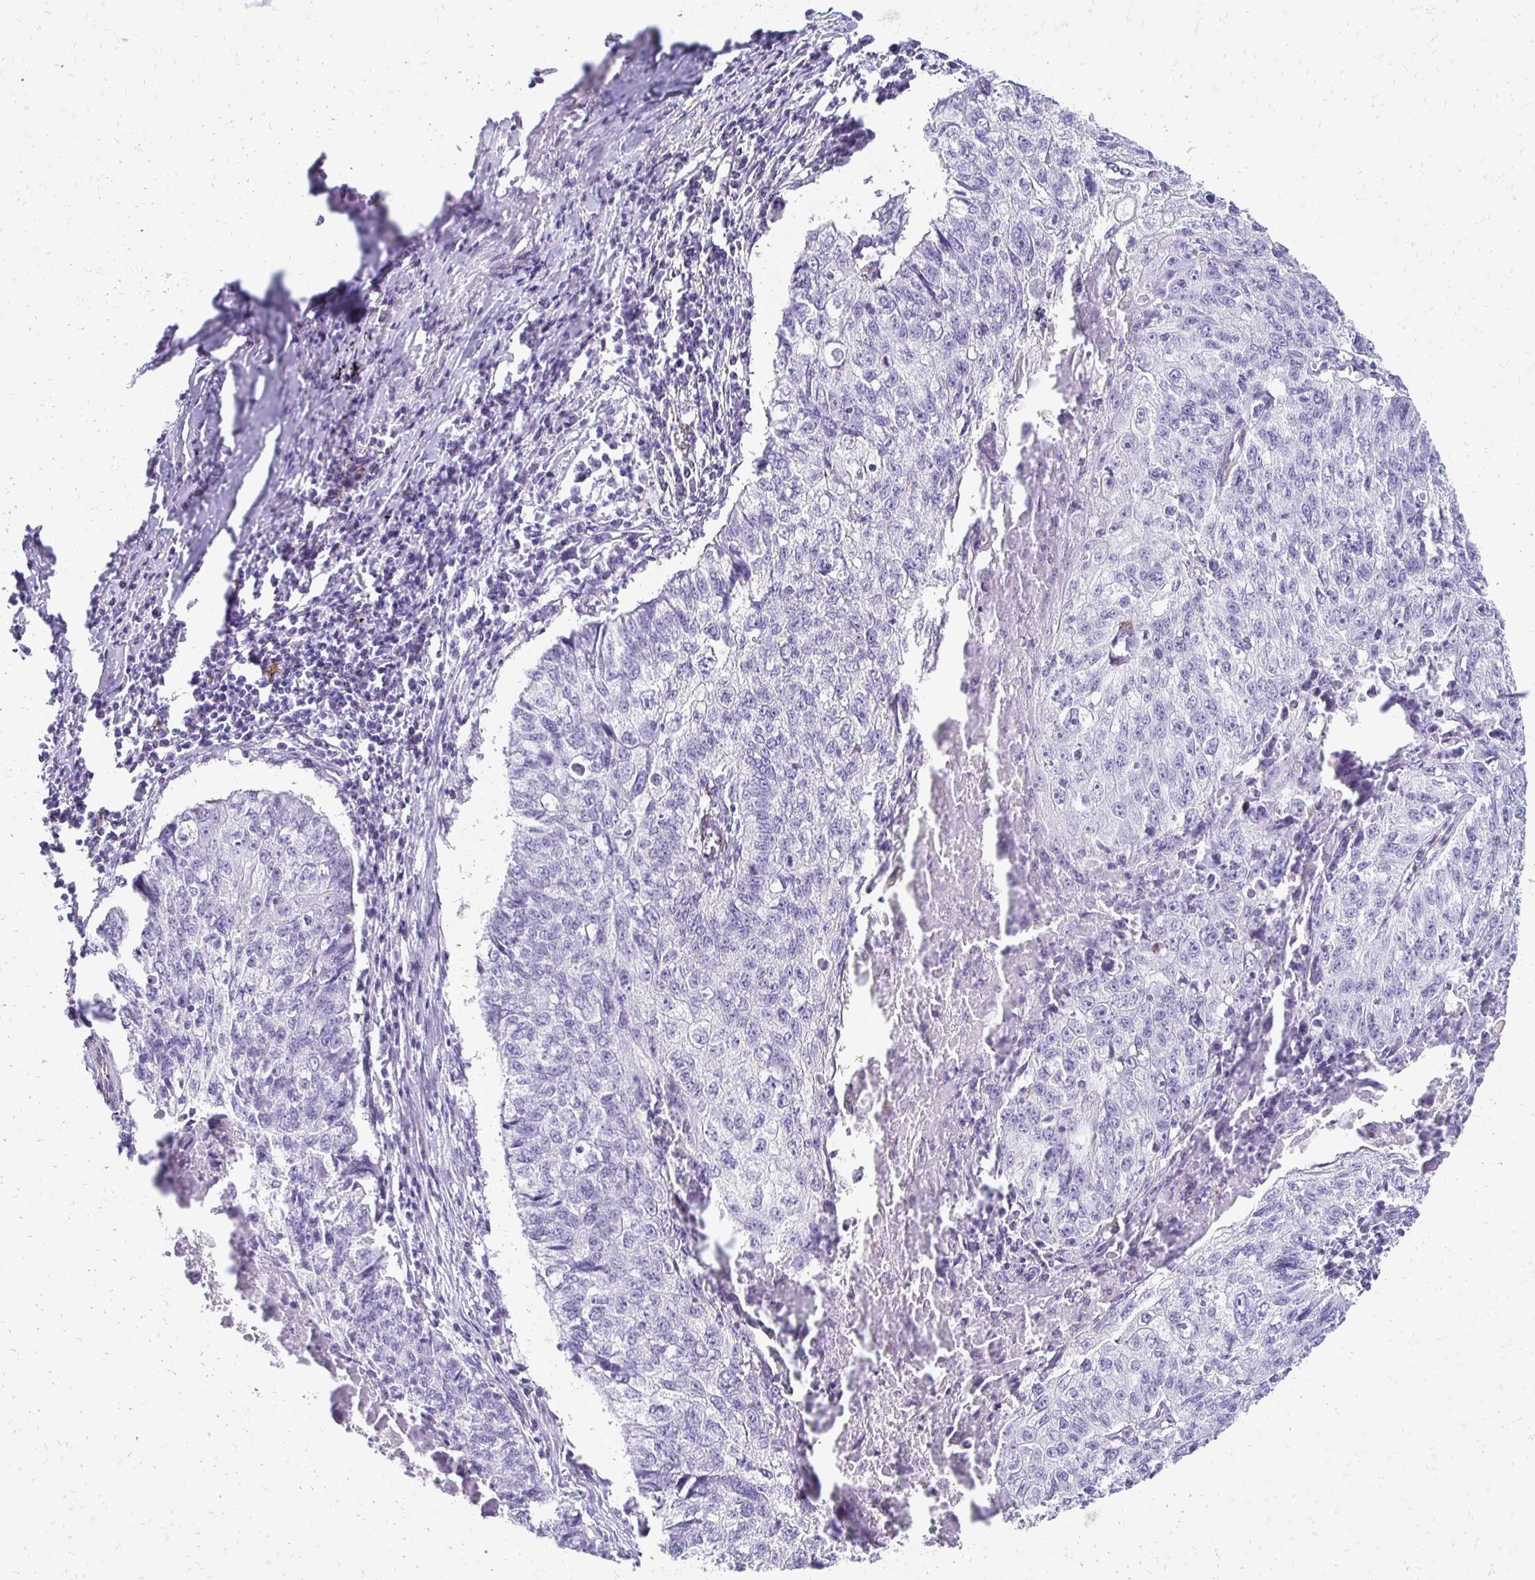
{"staining": {"intensity": "negative", "quantity": "none", "location": "none"}, "tissue": "lung cancer", "cell_type": "Tumor cells", "image_type": "cancer", "snomed": [{"axis": "morphology", "description": "Normal morphology"}, {"axis": "morphology", "description": "Aneuploidy"}, {"axis": "morphology", "description": "Squamous cell carcinoma, NOS"}, {"axis": "topography", "description": "Lymph node"}, {"axis": "topography", "description": "Lung"}], "caption": "Immunohistochemistry image of human lung cancer (aneuploidy) stained for a protein (brown), which exhibits no staining in tumor cells.", "gene": "TMEM54", "patient": {"sex": "female", "age": 76}}